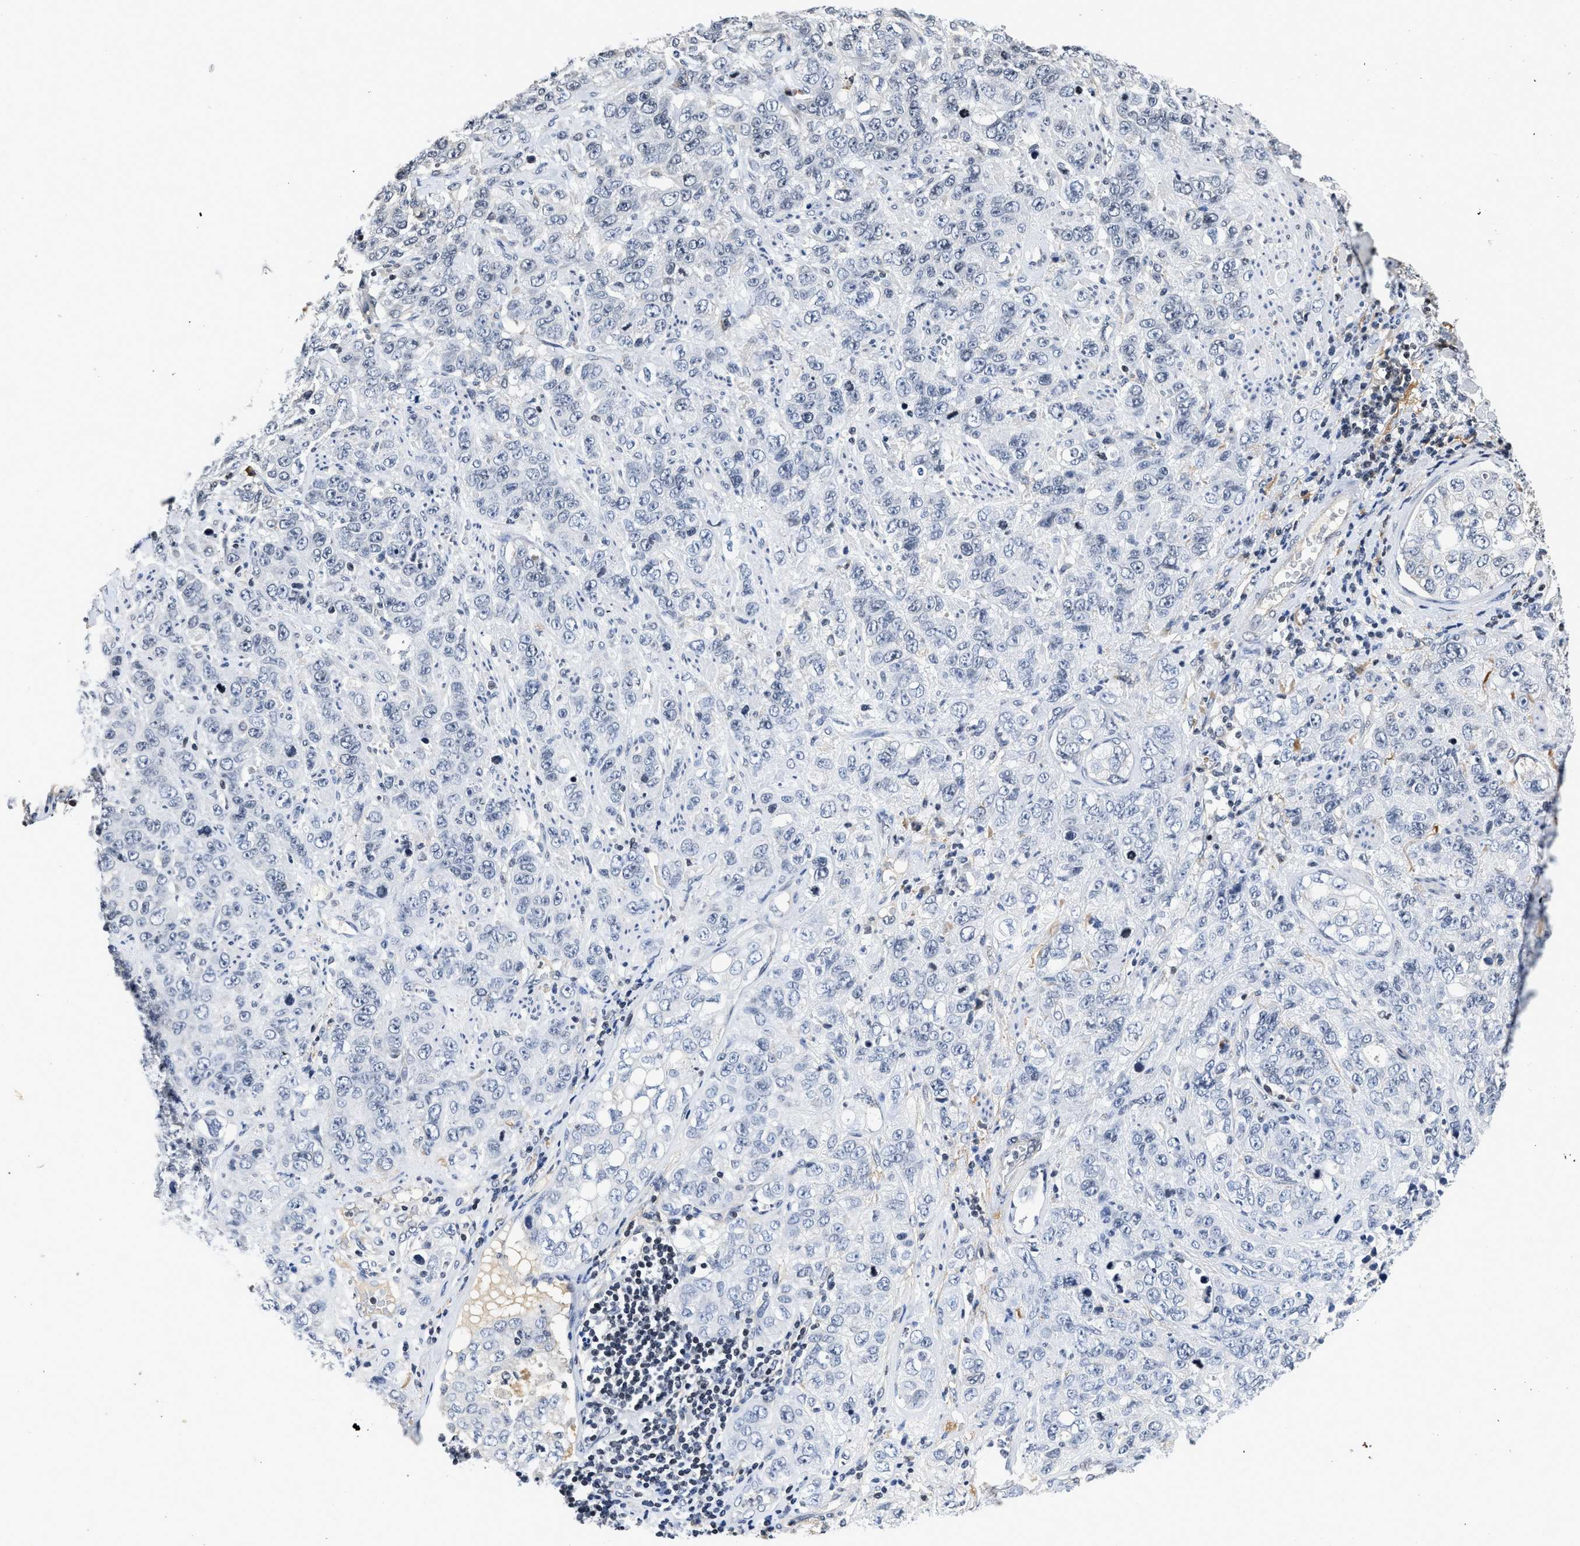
{"staining": {"intensity": "negative", "quantity": "none", "location": "none"}, "tissue": "stomach cancer", "cell_type": "Tumor cells", "image_type": "cancer", "snomed": [{"axis": "morphology", "description": "Adenocarcinoma, NOS"}, {"axis": "topography", "description": "Stomach"}], "caption": "This is a image of IHC staining of adenocarcinoma (stomach), which shows no expression in tumor cells.", "gene": "FBLN2", "patient": {"sex": "male", "age": 48}}